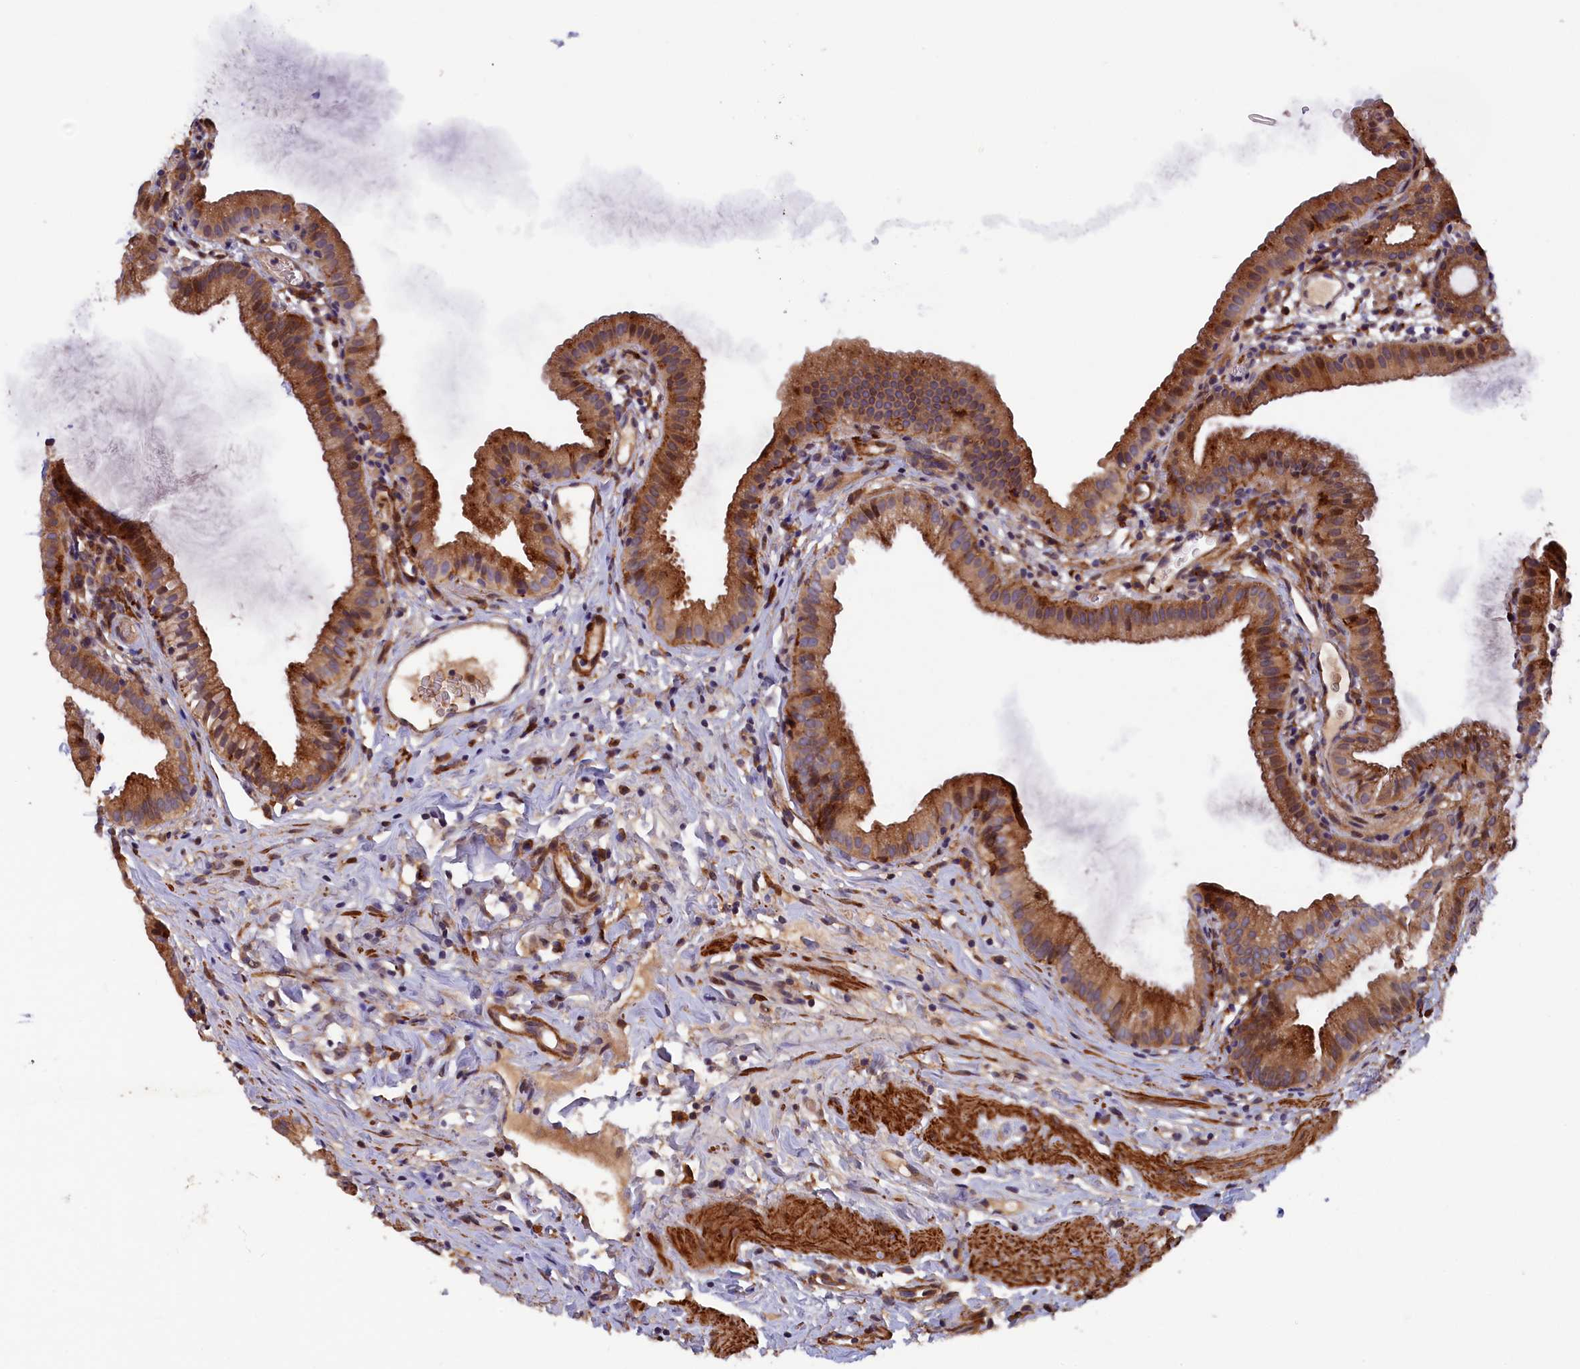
{"staining": {"intensity": "strong", "quantity": ">75%", "location": "cytoplasmic/membranous"}, "tissue": "gallbladder", "cell_type": "Glandular cells", "image_type": "normal", "snomed": [{"axis": "morphology", "description": "Normal tissue, NOS"}, {"axis": "topography", "description": "Gallbladder"}], "caption": "About >75% of glandular cells in unremarkable gallbladder show strong cytoplasmic/membranous protein expression as visualized by brown immunohistochemical staining.", "gene": "FERMT1", "patient": {"sex": "female", "age": 46}}